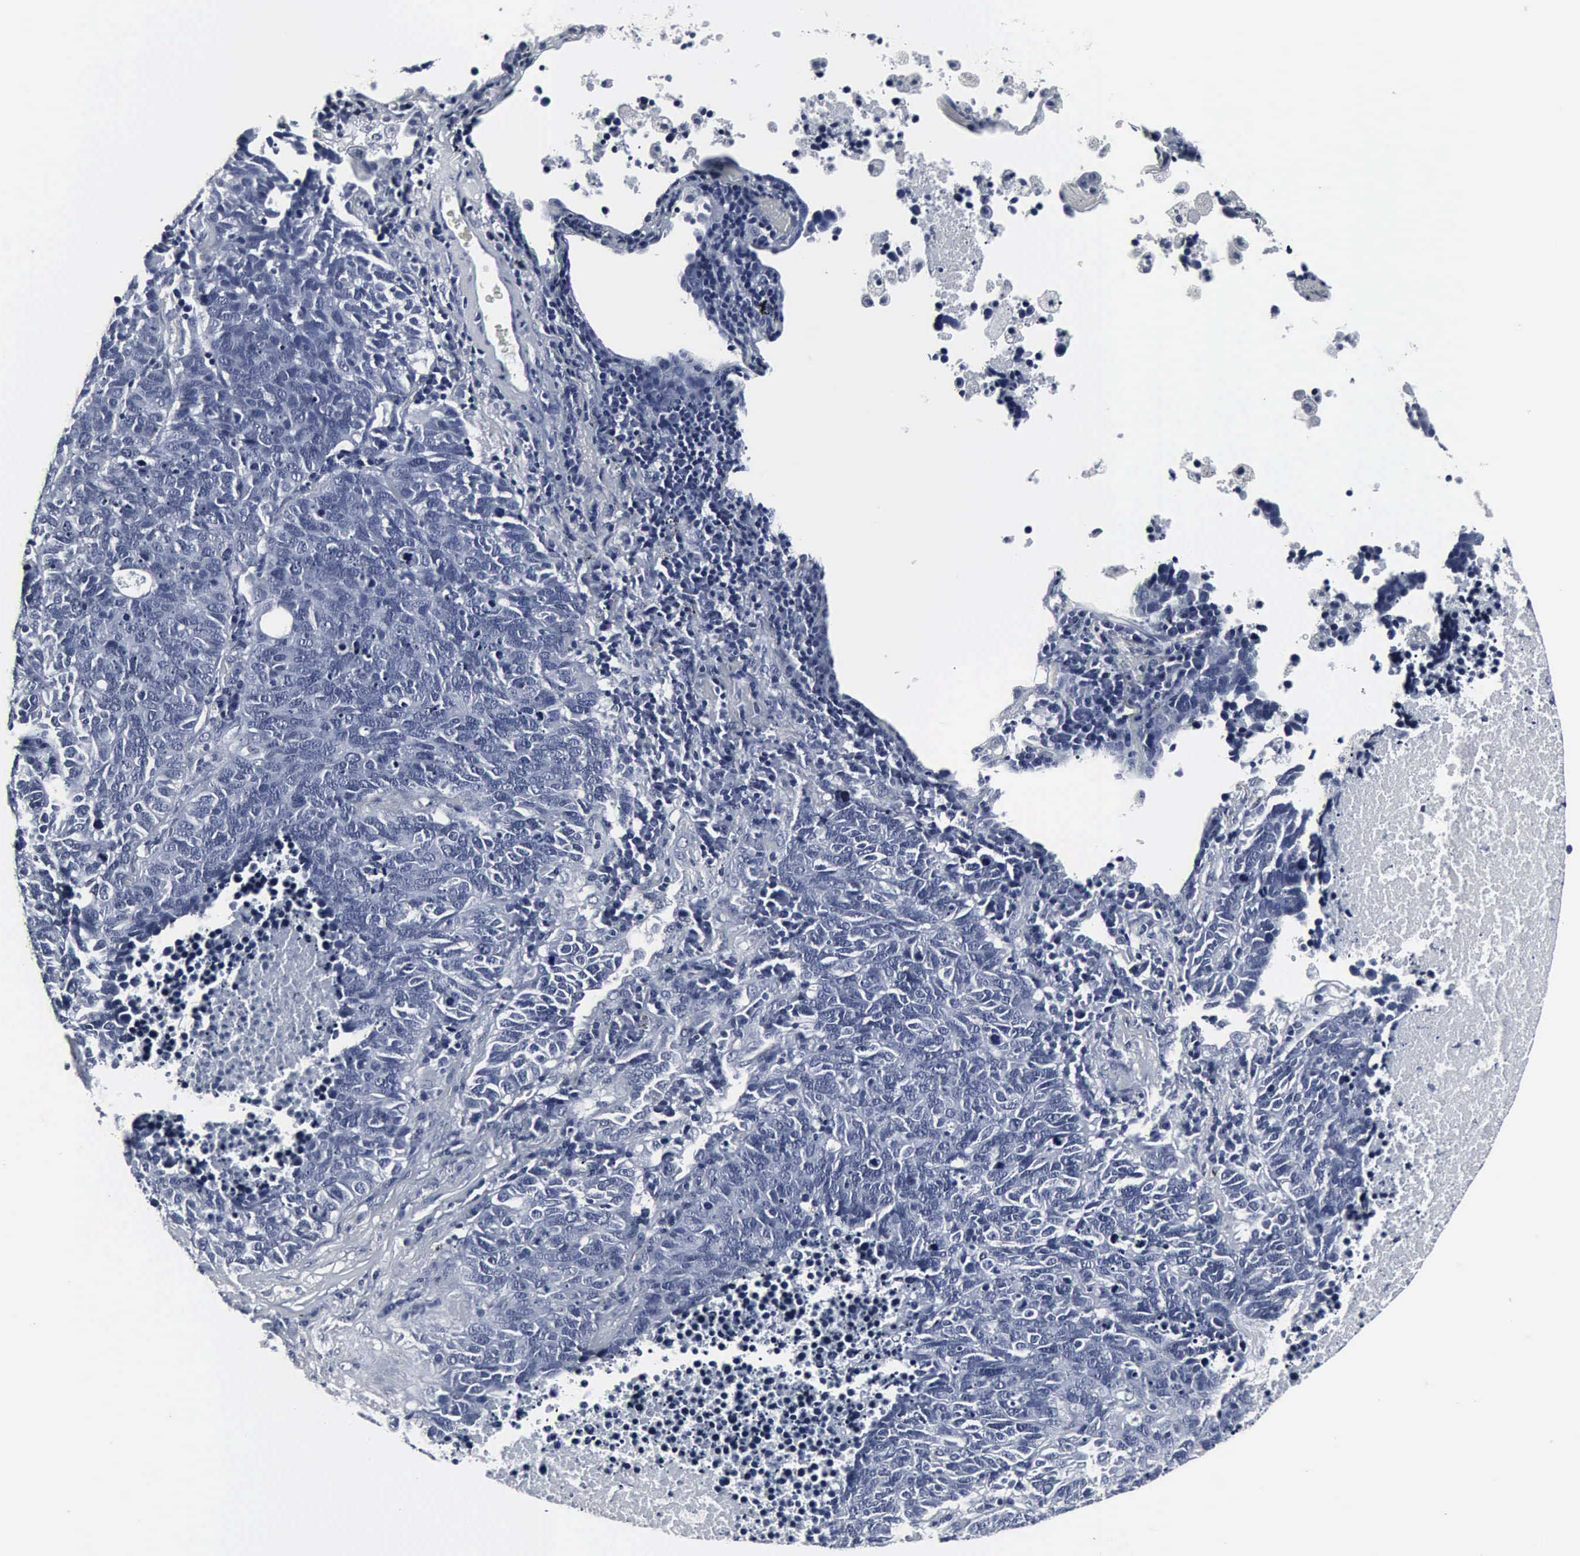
{"staining": {"intensity": "negative", "quantity": "none", "location": "none"}, "tissue": "lung cancer", "cell_type": "Tumor cells", "image_type": "cancer", "snomed": [{"axis": "morphology", "description": "Neoplasm, malignant, NOS"}, {"axis": "topography", "description": "Lung"}], "caption": "High power microscopy photomicrograph of an immunohistochemistry histopathology image of lung cancer (neoplasm (malignant)), revealing no significant positivity in tumor cells.", "gene": "SNAP25", "patient": {"sex": "female", "age": 75}}